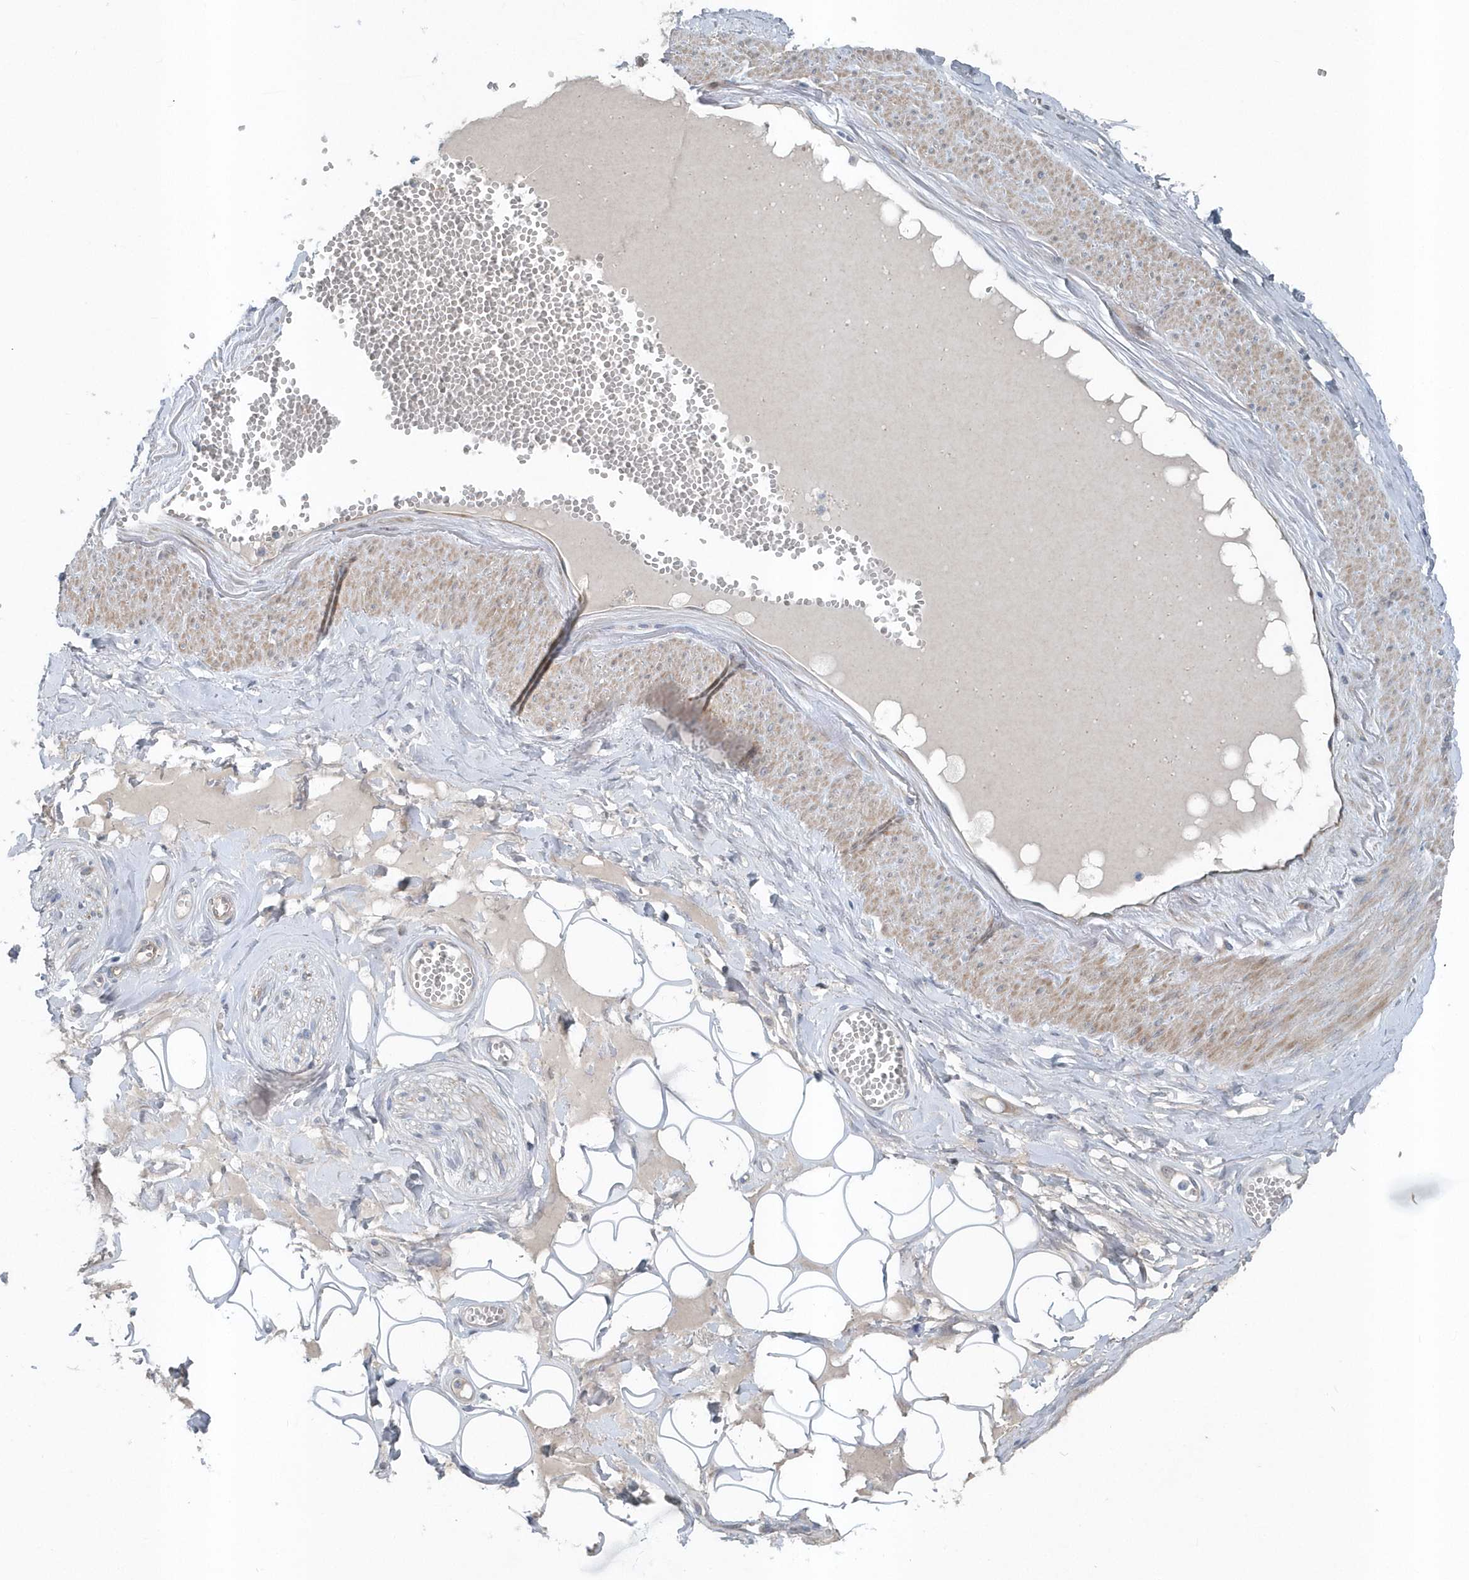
{"staining": {"intensity": "weak", "quantity": "<25%", "location": "cytoplasmic/membranous"}, "tissue": "adipose tissue", "cell_type": "Adipocytes", "image_type": "normal", "snomed": [{"axis": "morphology", "description": "Normal tissue, NOS"}, {"axis": "morphology", "description": "Inflammation, NOS"}, {"axis": "topography", "description": "Salivary gland"}, {"axis": "topography", "description": "Peripheral nerve tissue"}], "caption": "Immunohistochemical staining of unremarkable human adipose tissue shows no significant expression in adipocytes.", "gene": "MCC", "patient": {"sex": "female", "age": 75}}